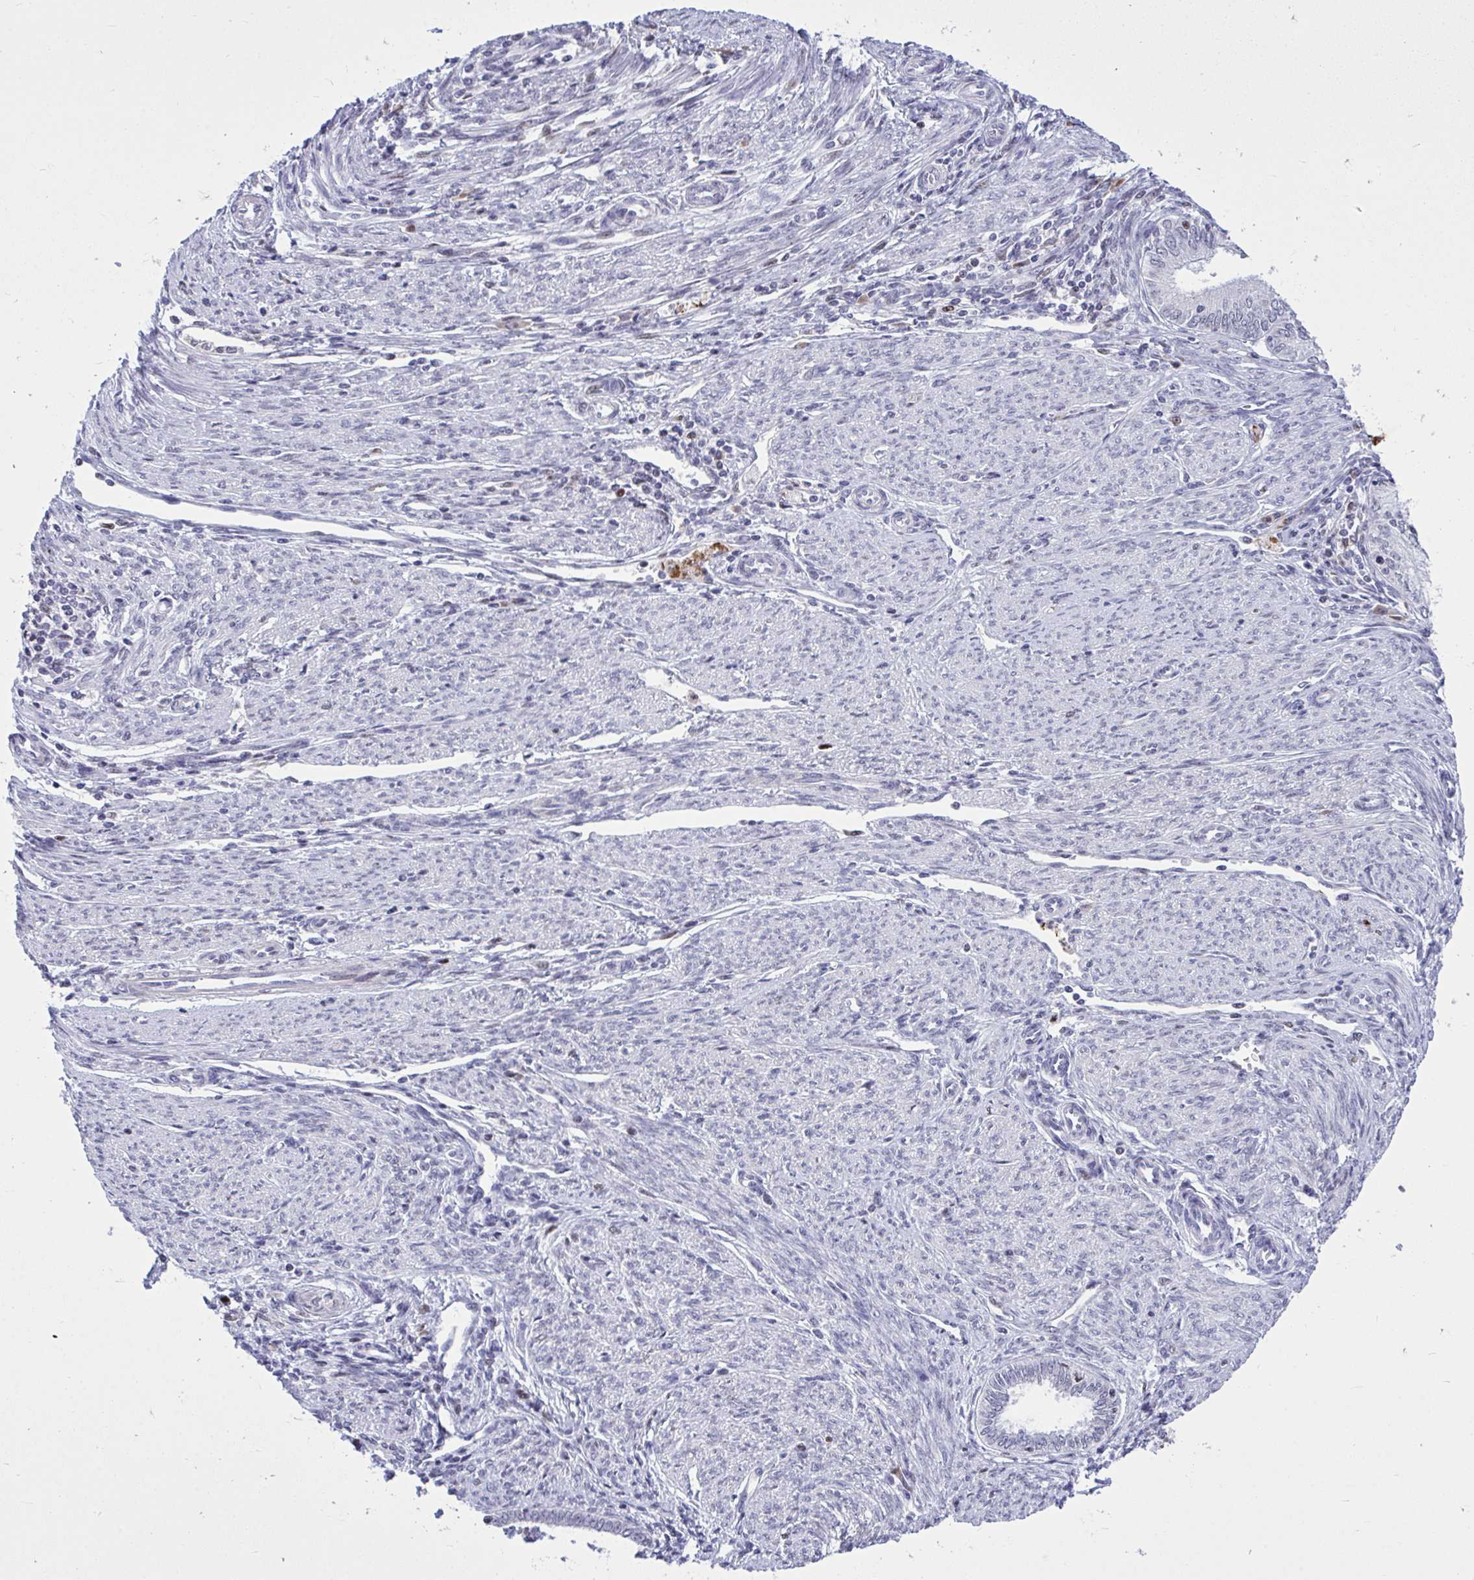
{"staining": {"intensity": "moderate", "quantity": "25%-75%", "location": "nuclear"}, "tissue": "endometrial cancer", "cell_type": "Tumor cells", "image_type": "cancer", "snomed": [{"axis": "morphology", "description": "Adenocarcinoma, NOS"}, {"axis": "topography", "description": "Endometrium"}], "caption": "Immunohistochemistry photomicrograph of neoplastic tissue: human endometrial cancer stained using IHC reveals medium levels of moderate protein expression localized specifically in the nuclear of tumor cells, appearing as a nuclear brown color.", "gene": "C1QL2", "patient": {"sex": "female", "age": 79}}